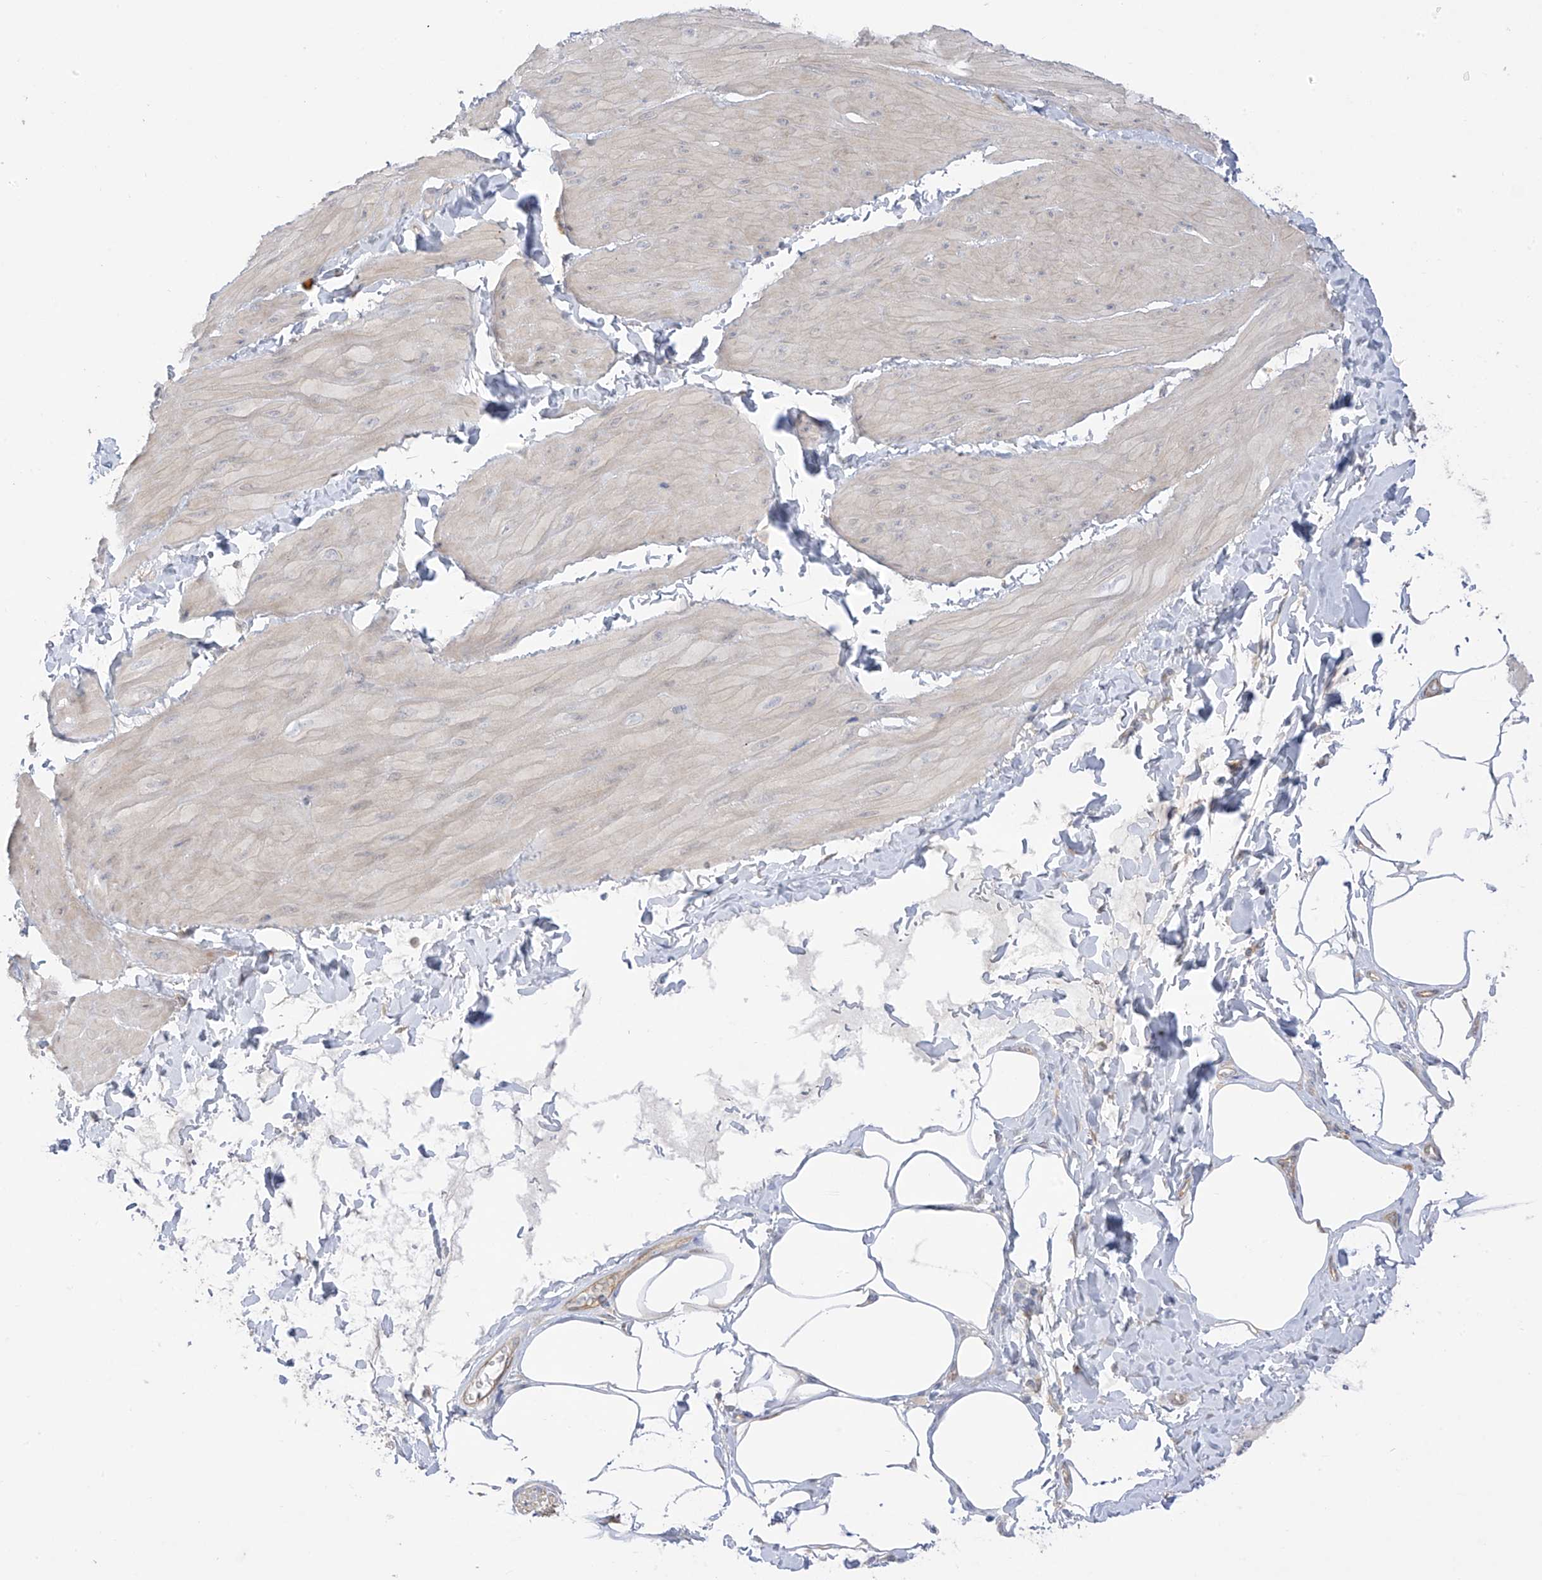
{"staining": {"intensity": "weak", "quantity": "<25%", "location": "cytoplasmic/membranous"}, "tissue": "smooth muscle", "cell_type": "Smooth muscle cells", "image_type": "normal", "snomed": [{"axis": "morphology", "description": "Urothelial carcinoma, High grade"}, {"axis": "topography", "description": "Urinary bladder"}], "caption": "DAB immunohistochemical staining of benign human smooth muscle displays no significant positivity in smooth muscle cells.", "gene": "EIPR1", "patient": {"sex": "male", "age": 46}}